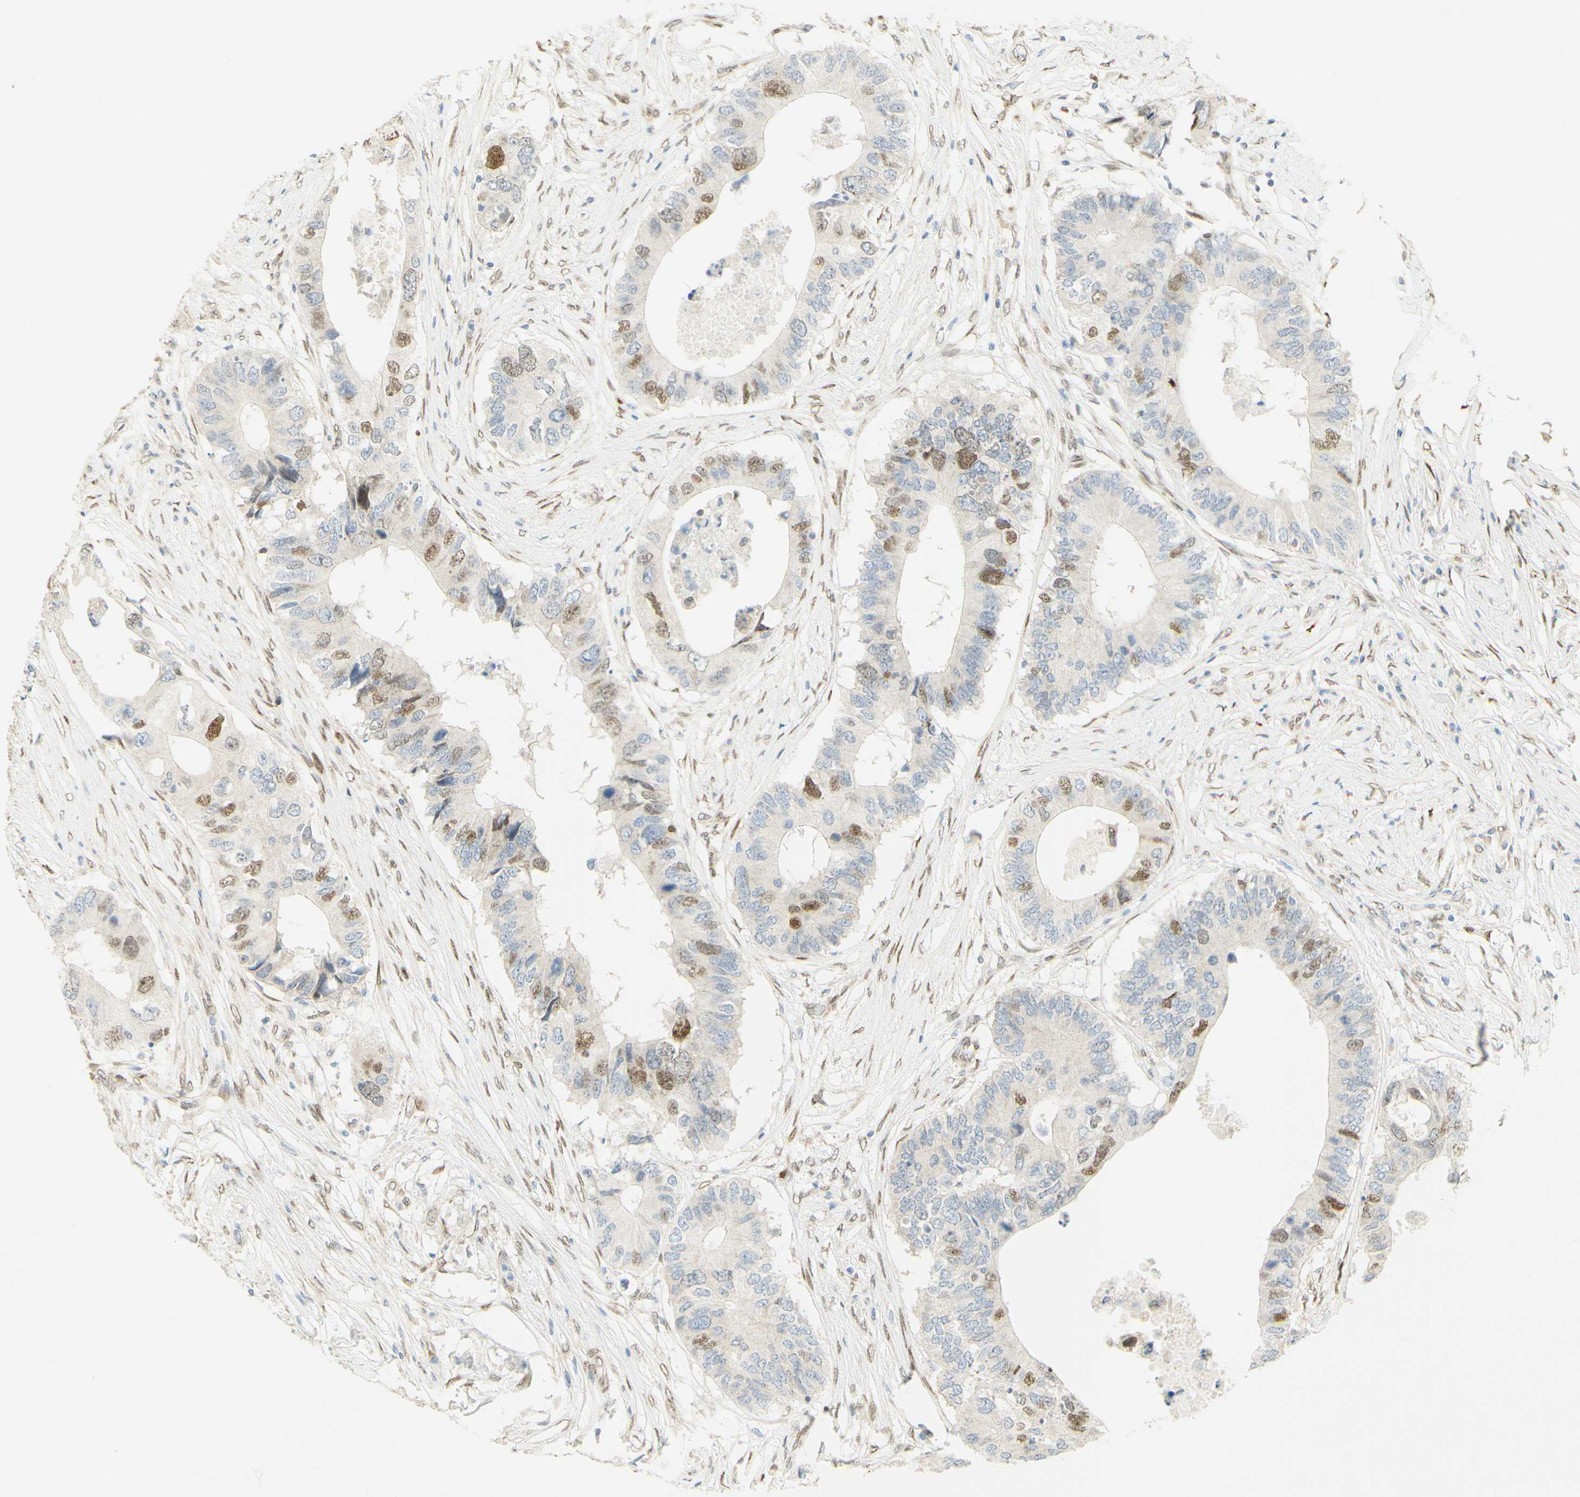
{"staining": {"intensity": "moderate", "quantity": "25%-75%", "location": "nuclear"}, "tissue": "colorectal cancer", "cell_type": "Tumor cells", "image_type": "cancer", "snomed": [{"axis": "morphology", "description": "Adenocarcinoma, NOS"}, {"axis": "topography", "description": "Colon"}], "caption": "Brown immunohistochemical staining in human adenocarcinoma (colorectal) reveals moderate nuclear positivity in about 25%-75% of tumor cells. The staining was performed using DAB (3,3'-diaminobenzidine), with brown indicating positive protein expression. Nuclei are stained blue with hematoxylin.", "gene": "E2F1", "patient": {"sex": "male", "age": 71}}